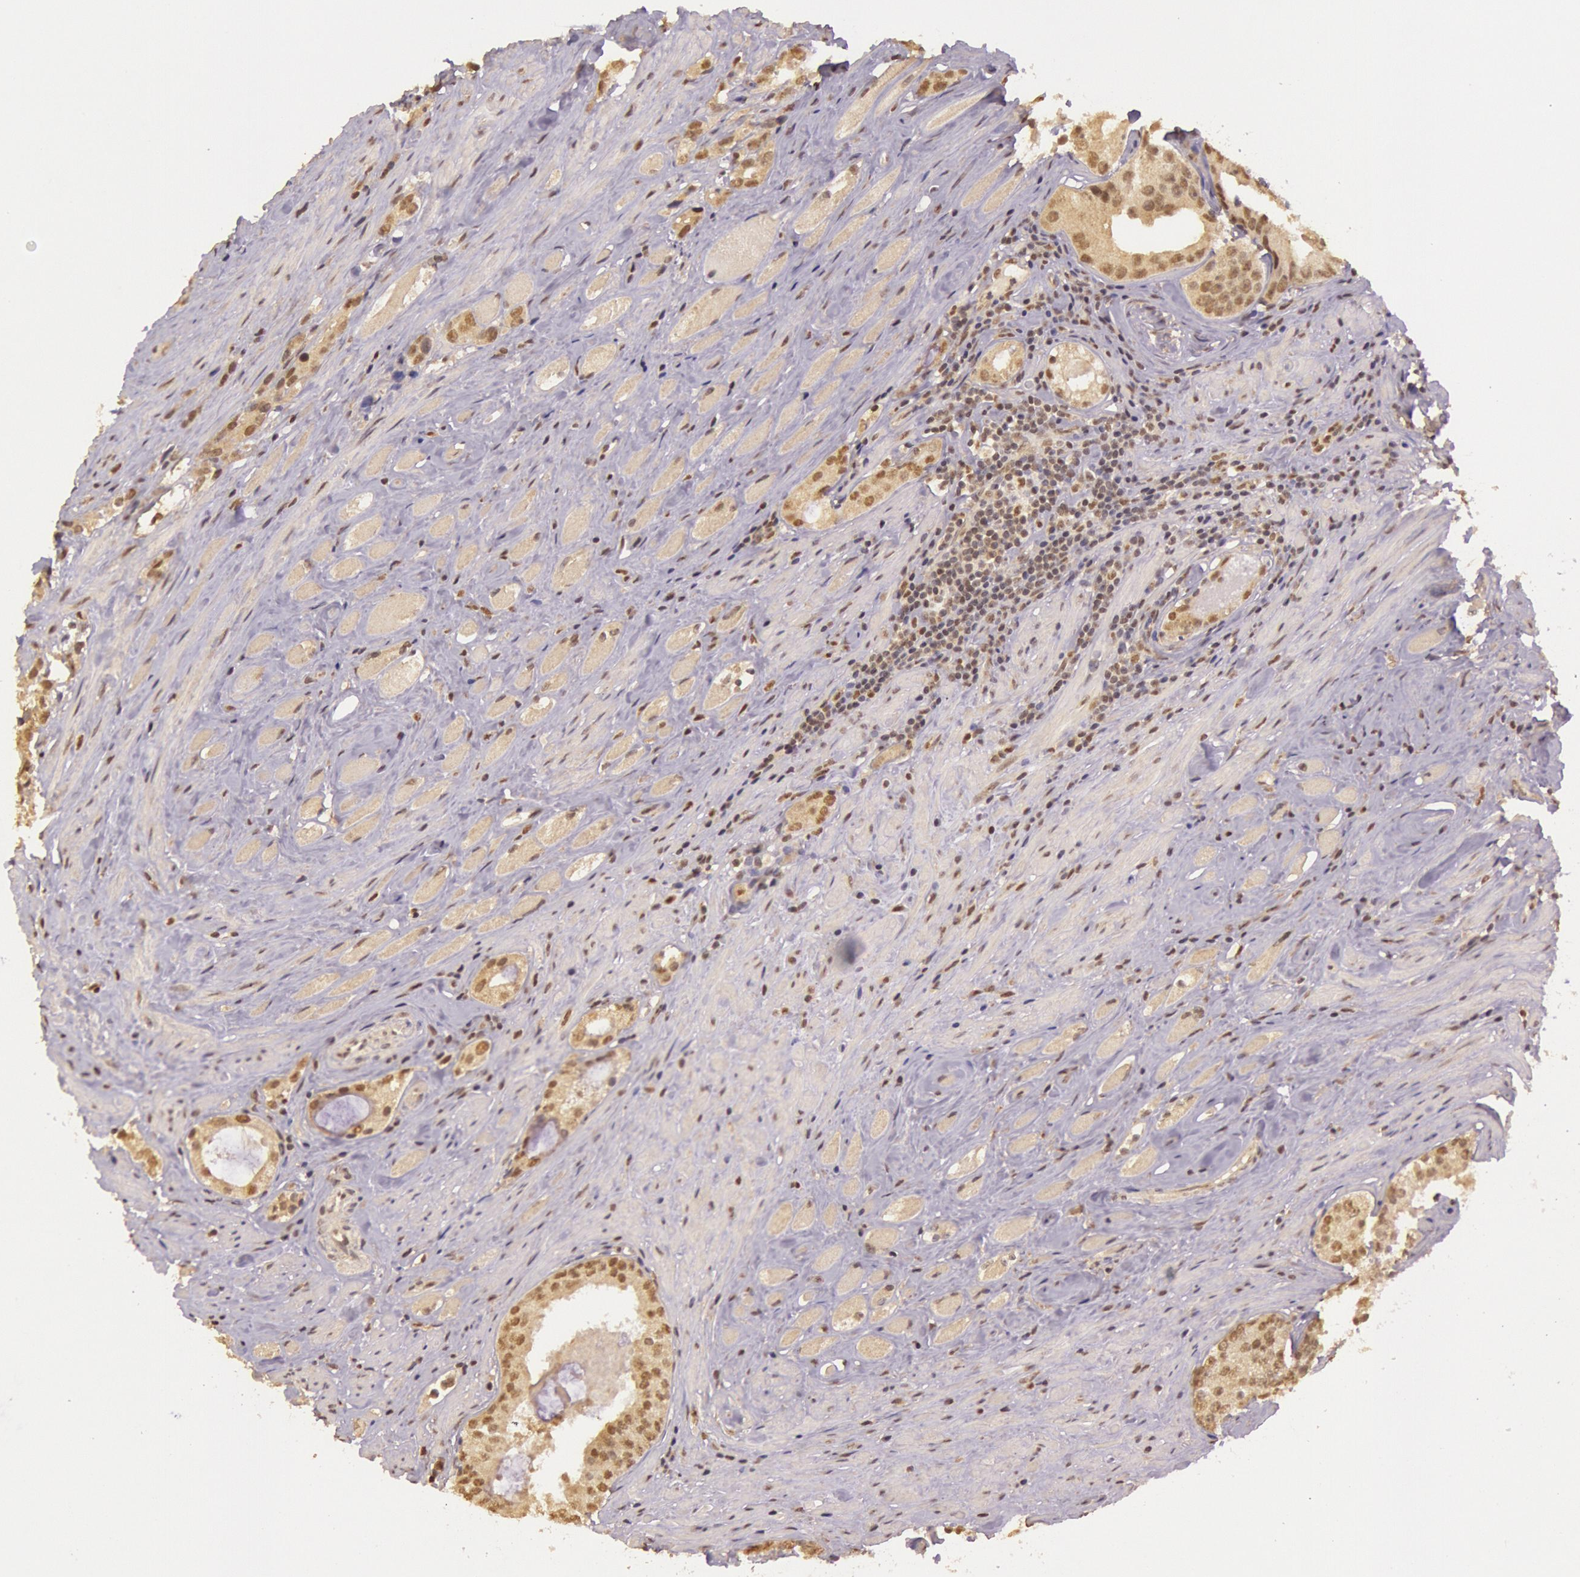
{"staining": {"intensity": "weak", "quantity": "25%-75%", "location": "cytoplasmic/membranous"}, "tissue": "prostate cancer", "cell_type": "Tumor cells", "image_type": "cancer", "snomed": [{"axis": "morphology", "description": "Adenocarcinoma, Medium grade"}, {"axis": "topography", "description": "Prostate"}], "caption": "This image exhibits prostate cancer (medium-grade adenocarcinoma) stained with immunohistochemistry to label a protein in brown. The cytoplasmic/membranous of tumor cells show weak positivity for the protein. Nuclei are counter-stained blue.", "gene": "RTL10", "patient": {"sex": "male", "age": 73}}